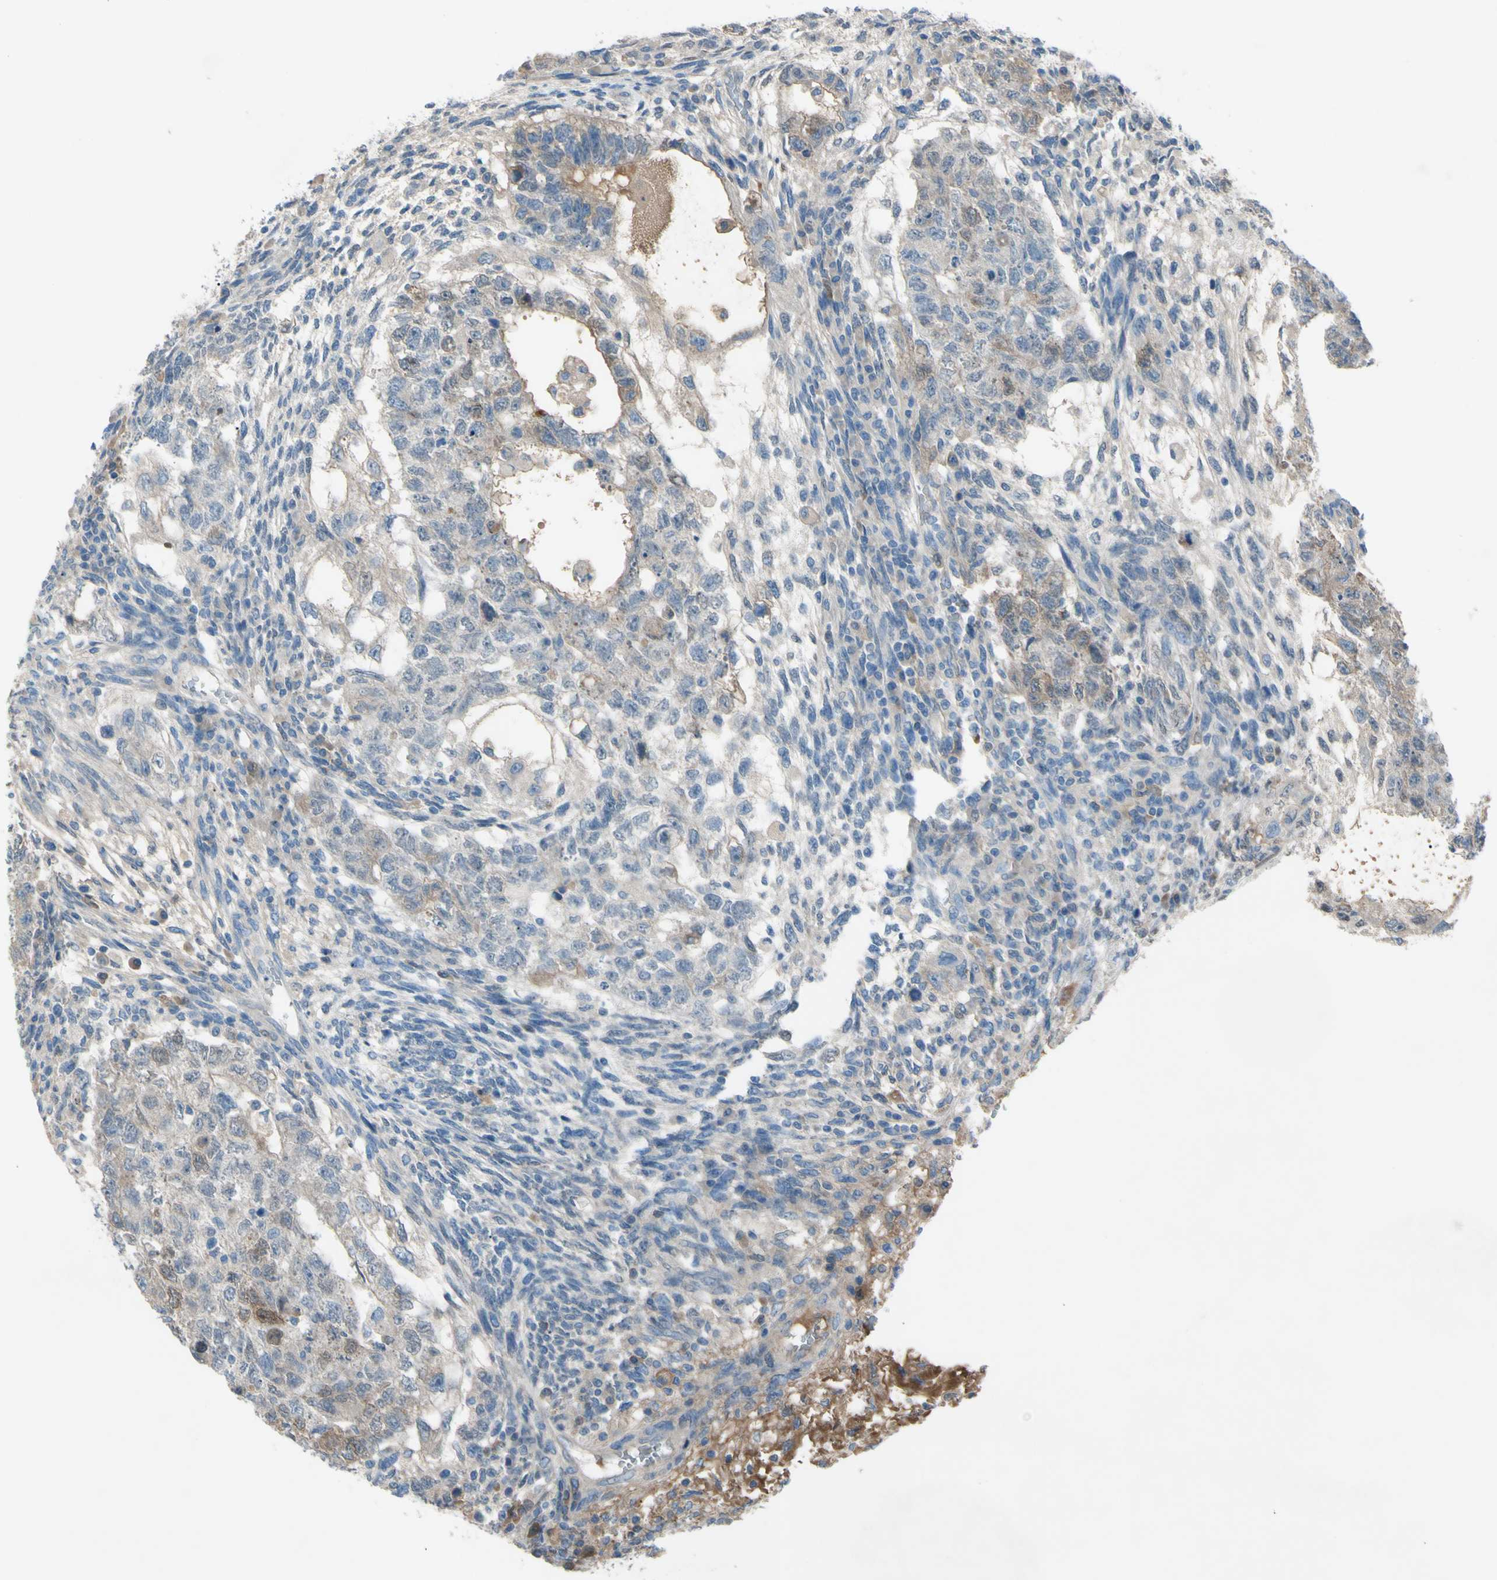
{"staining": {"intensity": "weak", "quantity": "<25%", "location": "cytoplasmic/membranous"}, "tissue": "testis cancer", "cell_type": "Tumor cells", "image_type": "cancer", "snomed": [{"axis": "morphology", "description": "Normal tissue, NOS"}, {"axis": "morphology", "description": "Carcinoma, Embryonal, NOS"}, {"axis": "topography", "description": "Testis"}], "caption": "Immunohistochemical staining of human embryonal carcinoma (testis) reveals no significant expression in tumor cells.", "gene": "ATRN", "patient": {"sex": "male", "age": 36}}